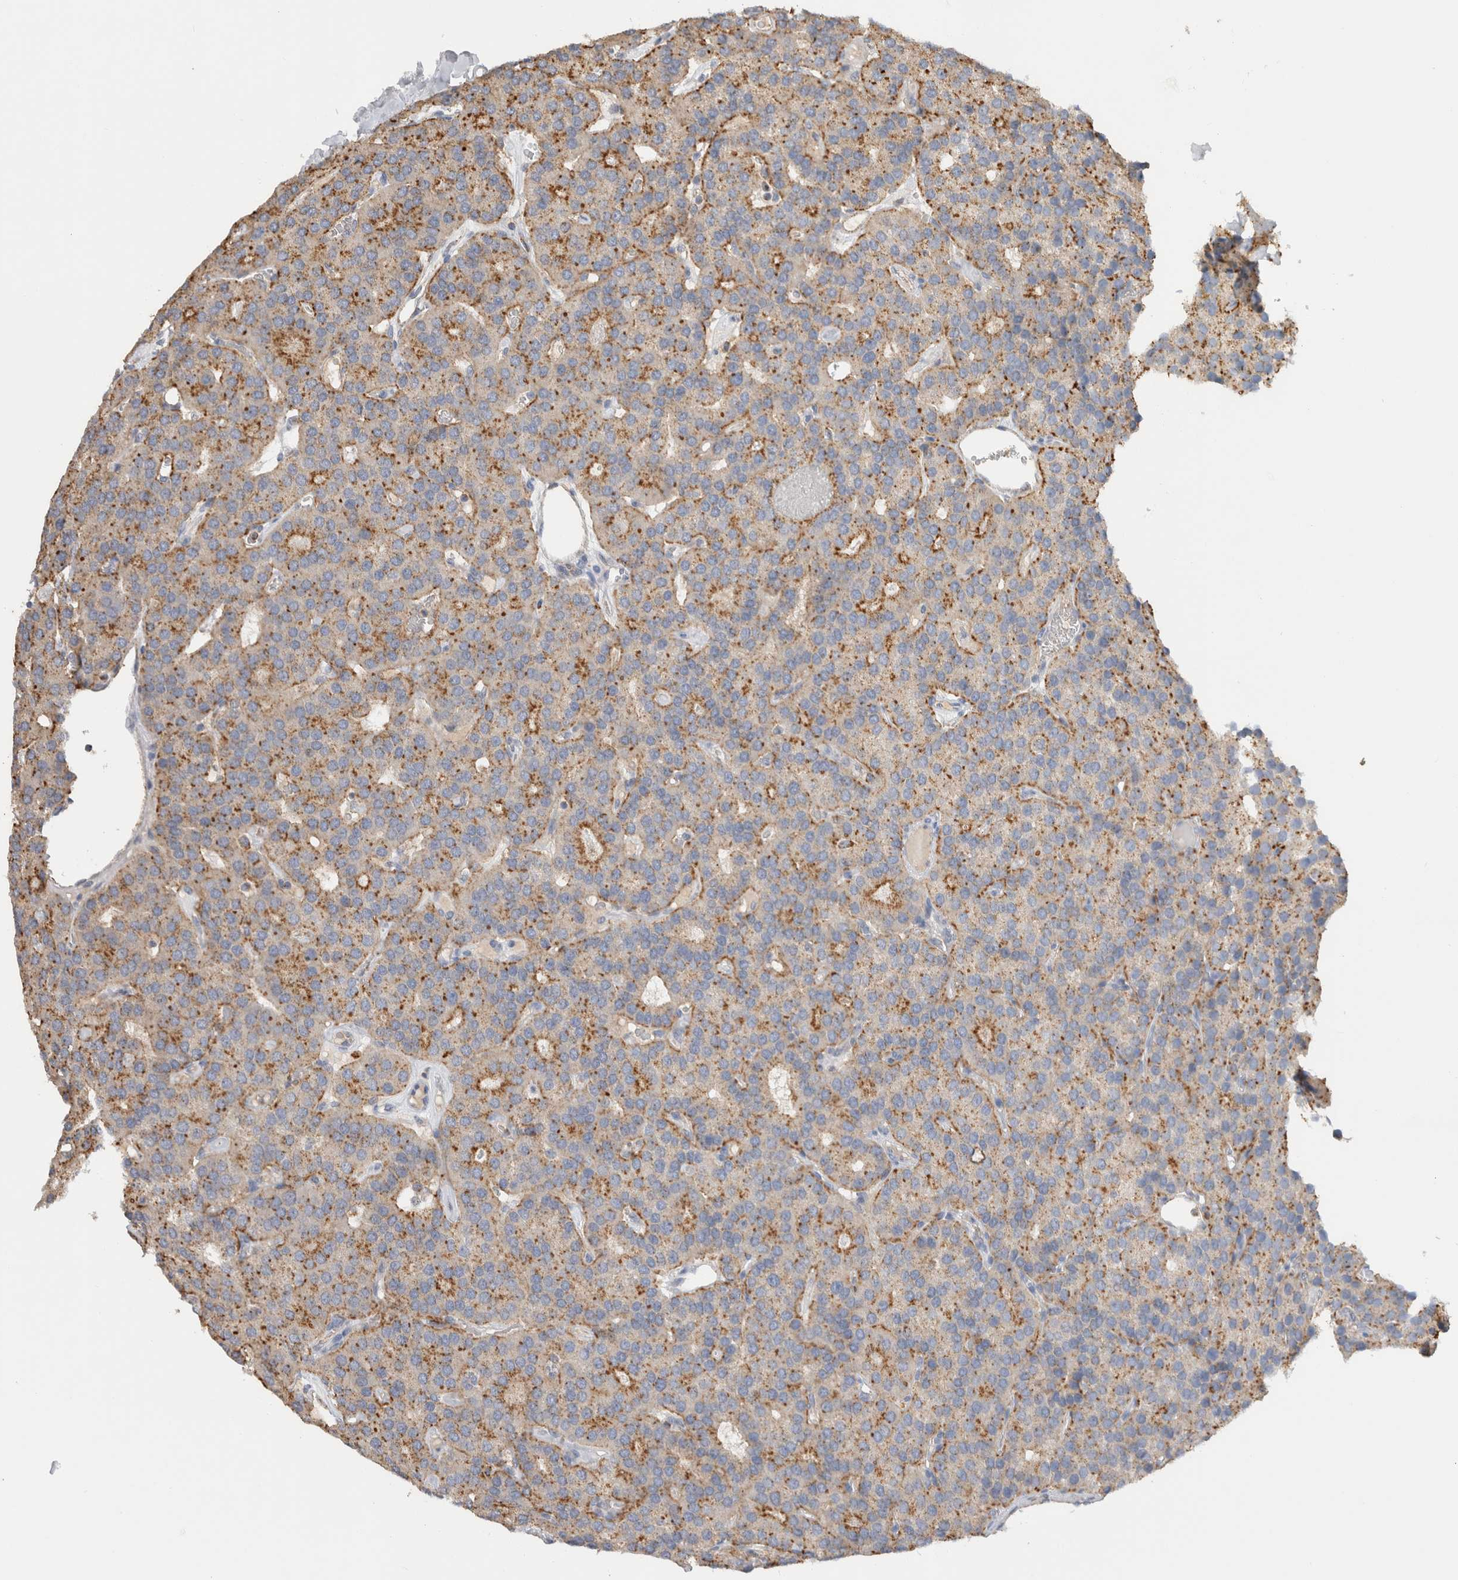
{"staining": {"intensity": "moderate", "quantity": "25%-75%", "location": "cytoplasmic/membranous"}, "tissue": "parathyroid gland", "cell_type": "Glandular cells", "image_type": "normal", "snomed": [{"axis": "morphology", "description": "Normal tissue, NOS"}, {"axis": "morphology", "description": "Adenoma, NOS"}, {"axis": "topography", "description": "Parathyroid gland"}], "caption": "A high-resolution image shows IHC staining of unremarkable parathyroid gland, which displays moderate cytoplasmic/membranous staining in approximately 25%-75% of glandular cells. (brown staining indicates protein expression, while blue staining denotes nuclei).", "gene": "GNS", "patient": {"sex": "female", "age": 86}}